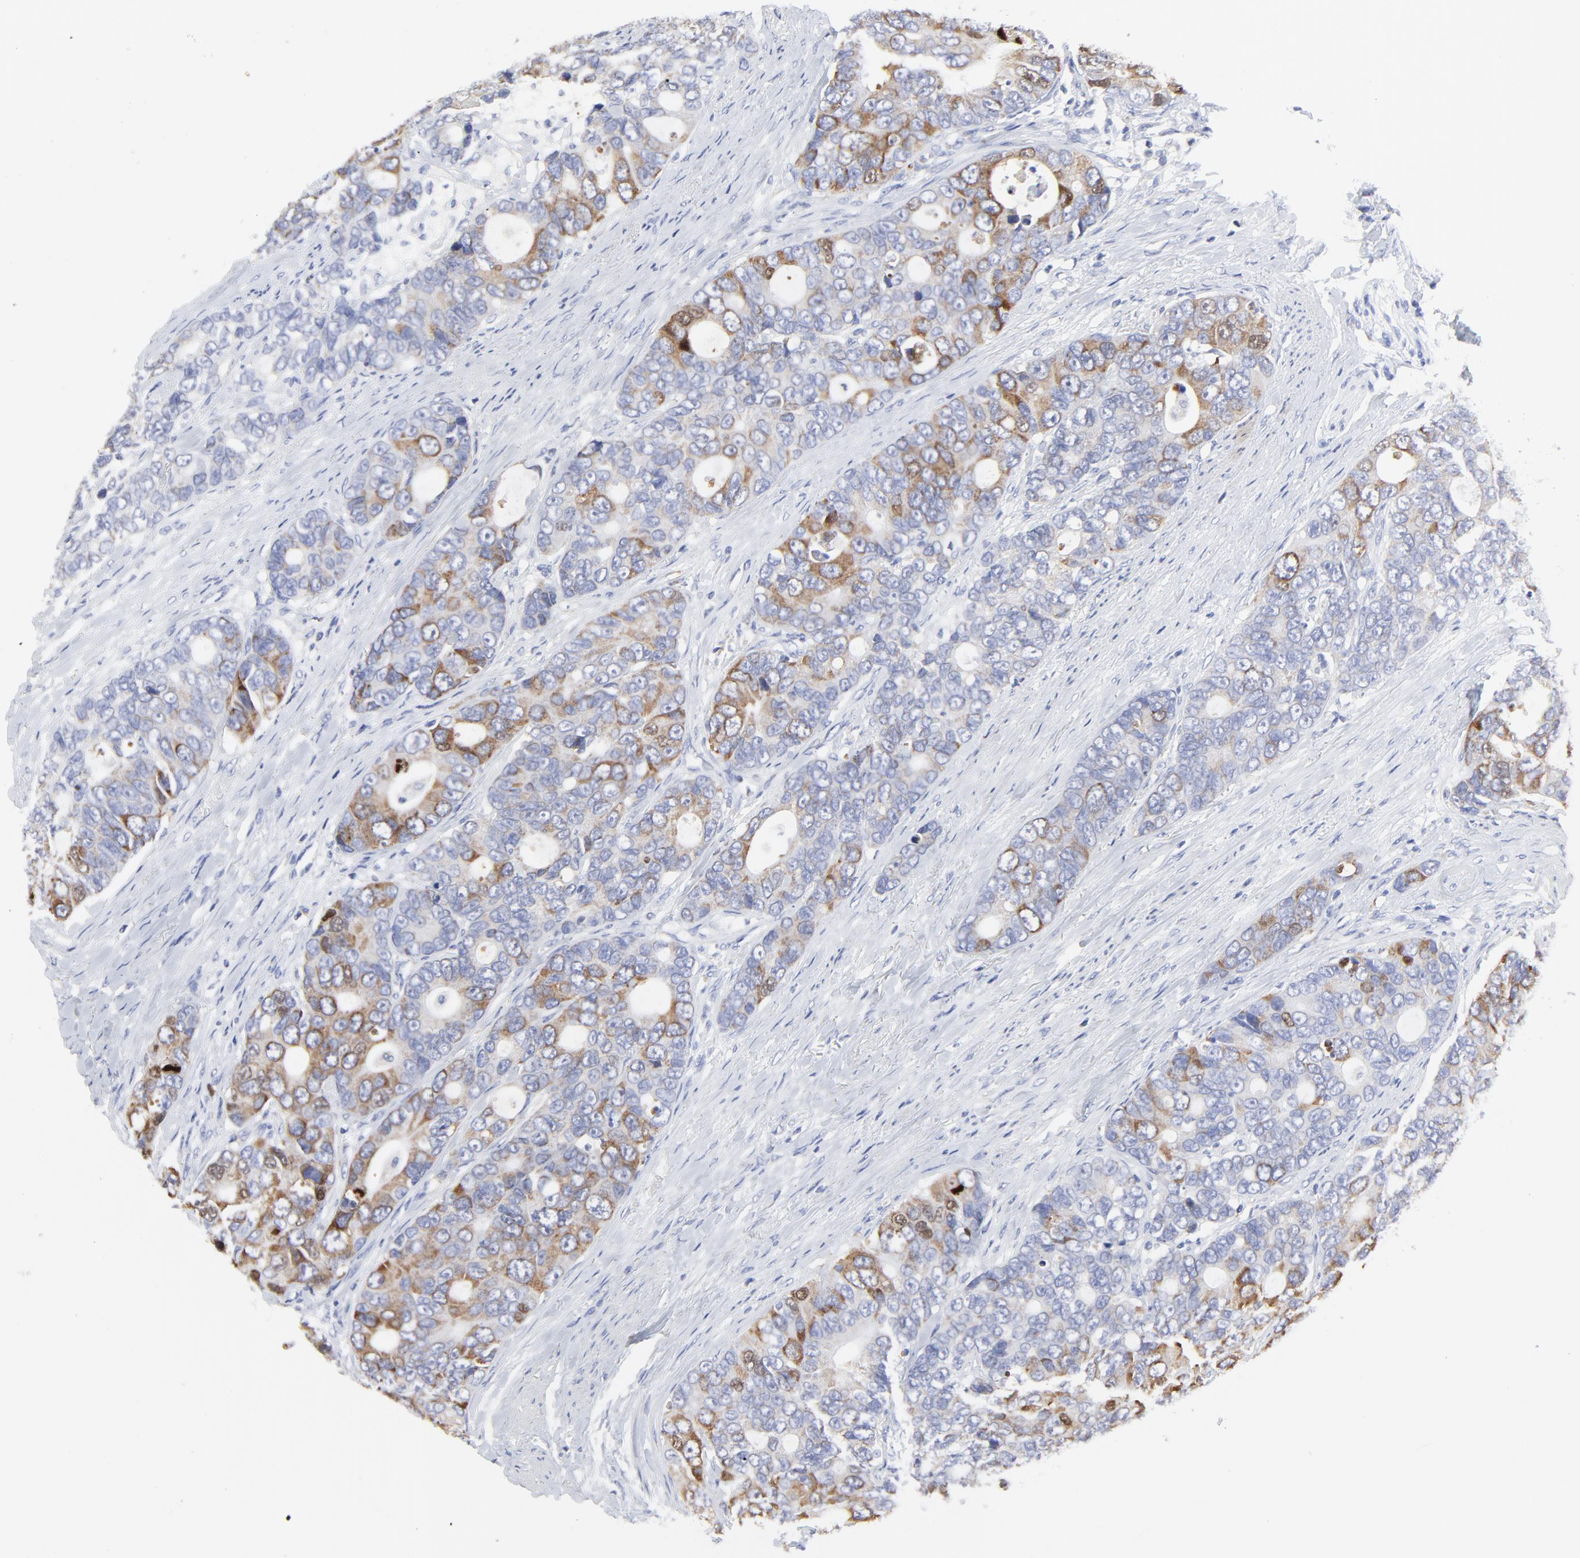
{"staining": {"intensity": "moderate", "quantity": "<25%", "location": "cytoplasmic/membranous"}, "tissue": "colorectal cancer", "cell_type": "Tumor cells", "image_type": "cancer", "snomed": [{"axis": "morphology", "description": "Adenocarcinoma, NOS"}, {"axis": "topography", "description": "Rectum"}], "caption": "This histopathology image displays immunohistochemistry (IHC) staining of colorectal cancer (adenocarcinoma), with low moderate cytoplasmic/membranous positivity in approximately <25% of tumor cells.", "gene": "NCAPH", "patient": {"sex": "female", "age": 67}}